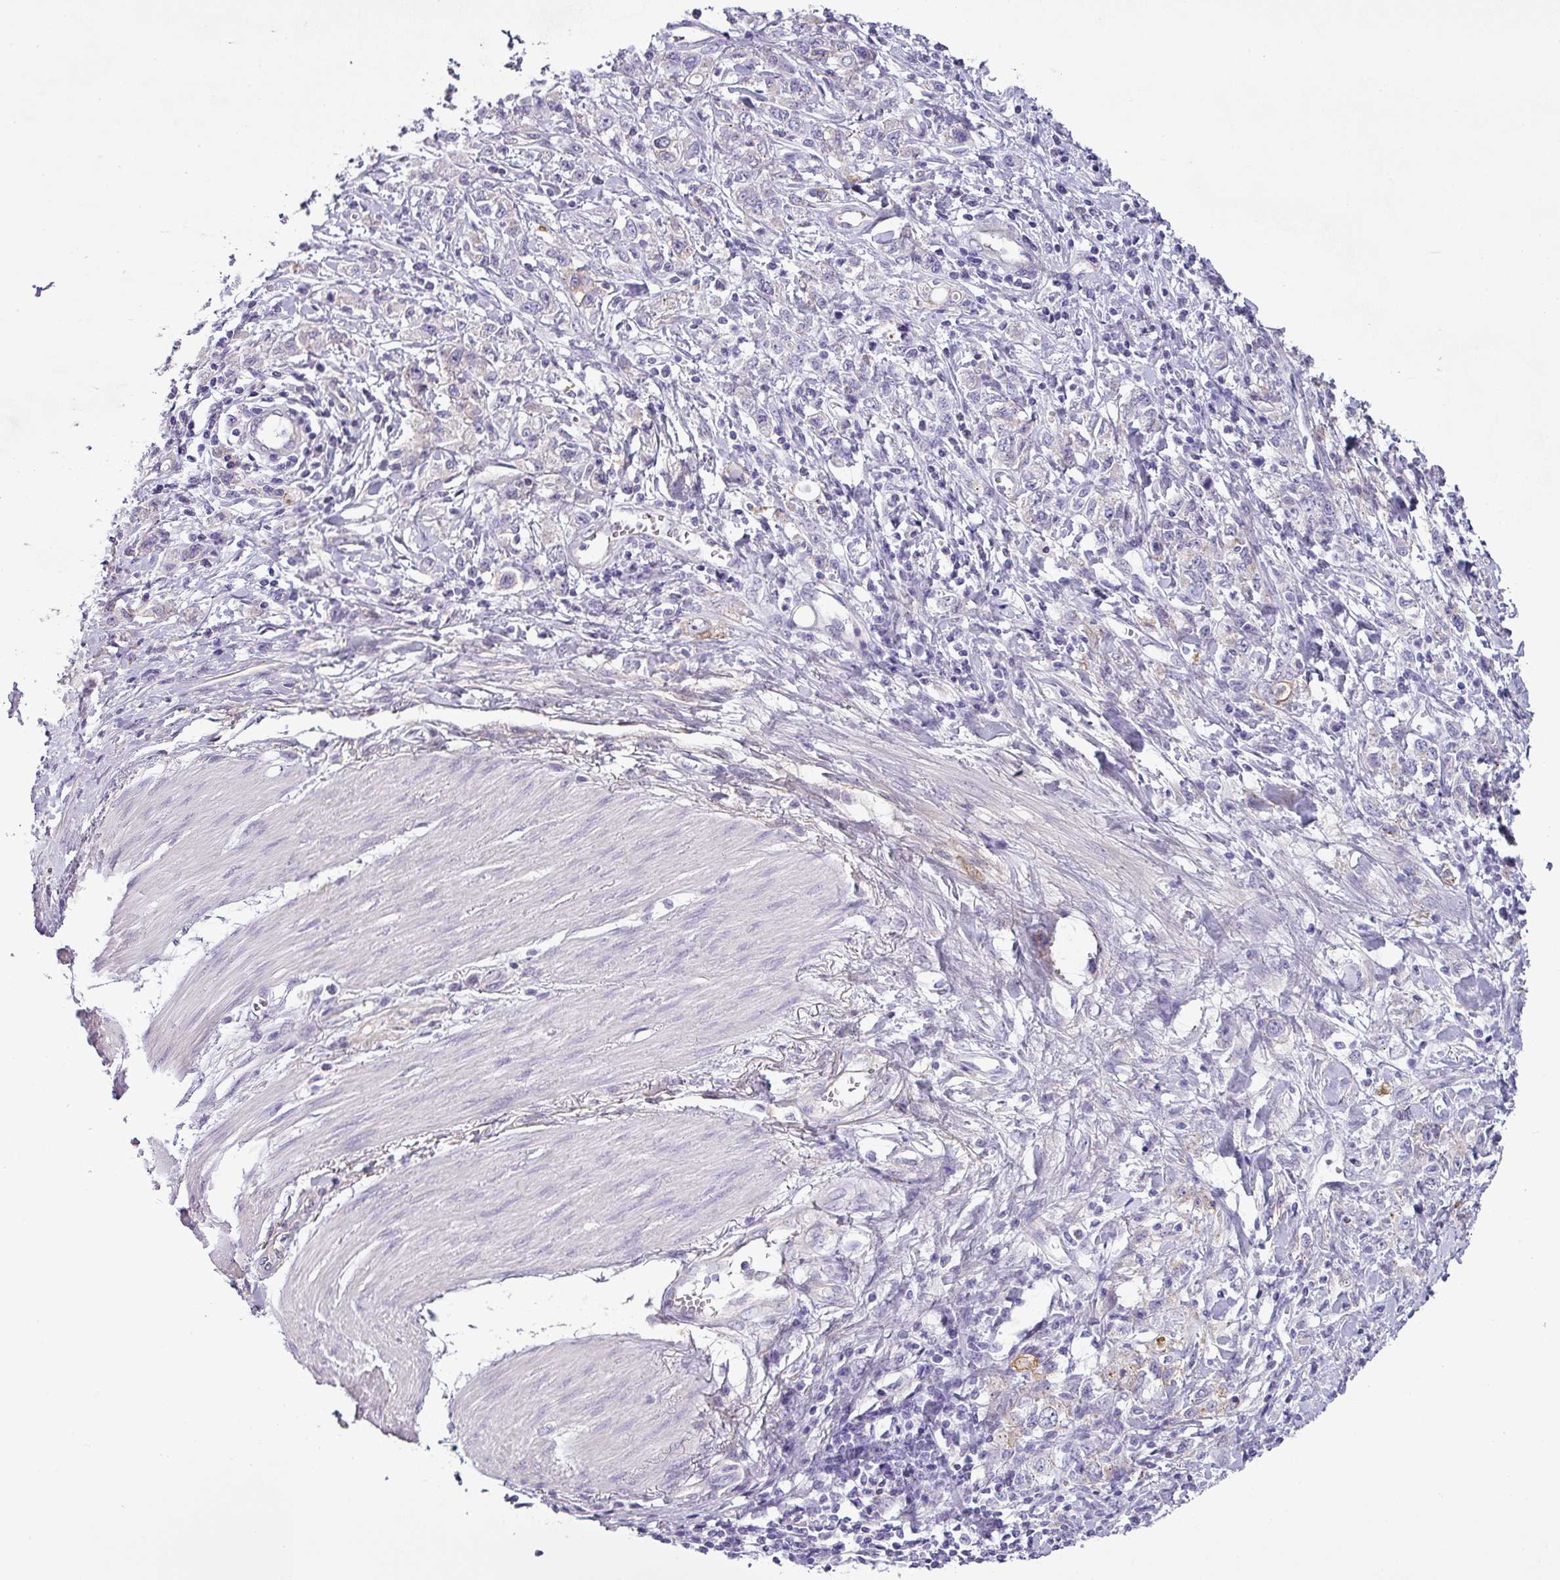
{"staining": {"intensity": "negative", "quantity": "none", "location": "none"}, "tissue": "stomach cancer", "cell_type": "Tumor cells", "image_type": "cancer", "snomed": [{"axis": "morphology", "description": "Adenocarcinoma, NOS"}, {"axis": "topography", "description": "Stomach"}], "caption": "Tumor cells show no significant expression in adenocarcinoma (stomach).", "gene": "TMEM178B", "patient": {"sex": "female", "age": 76}}